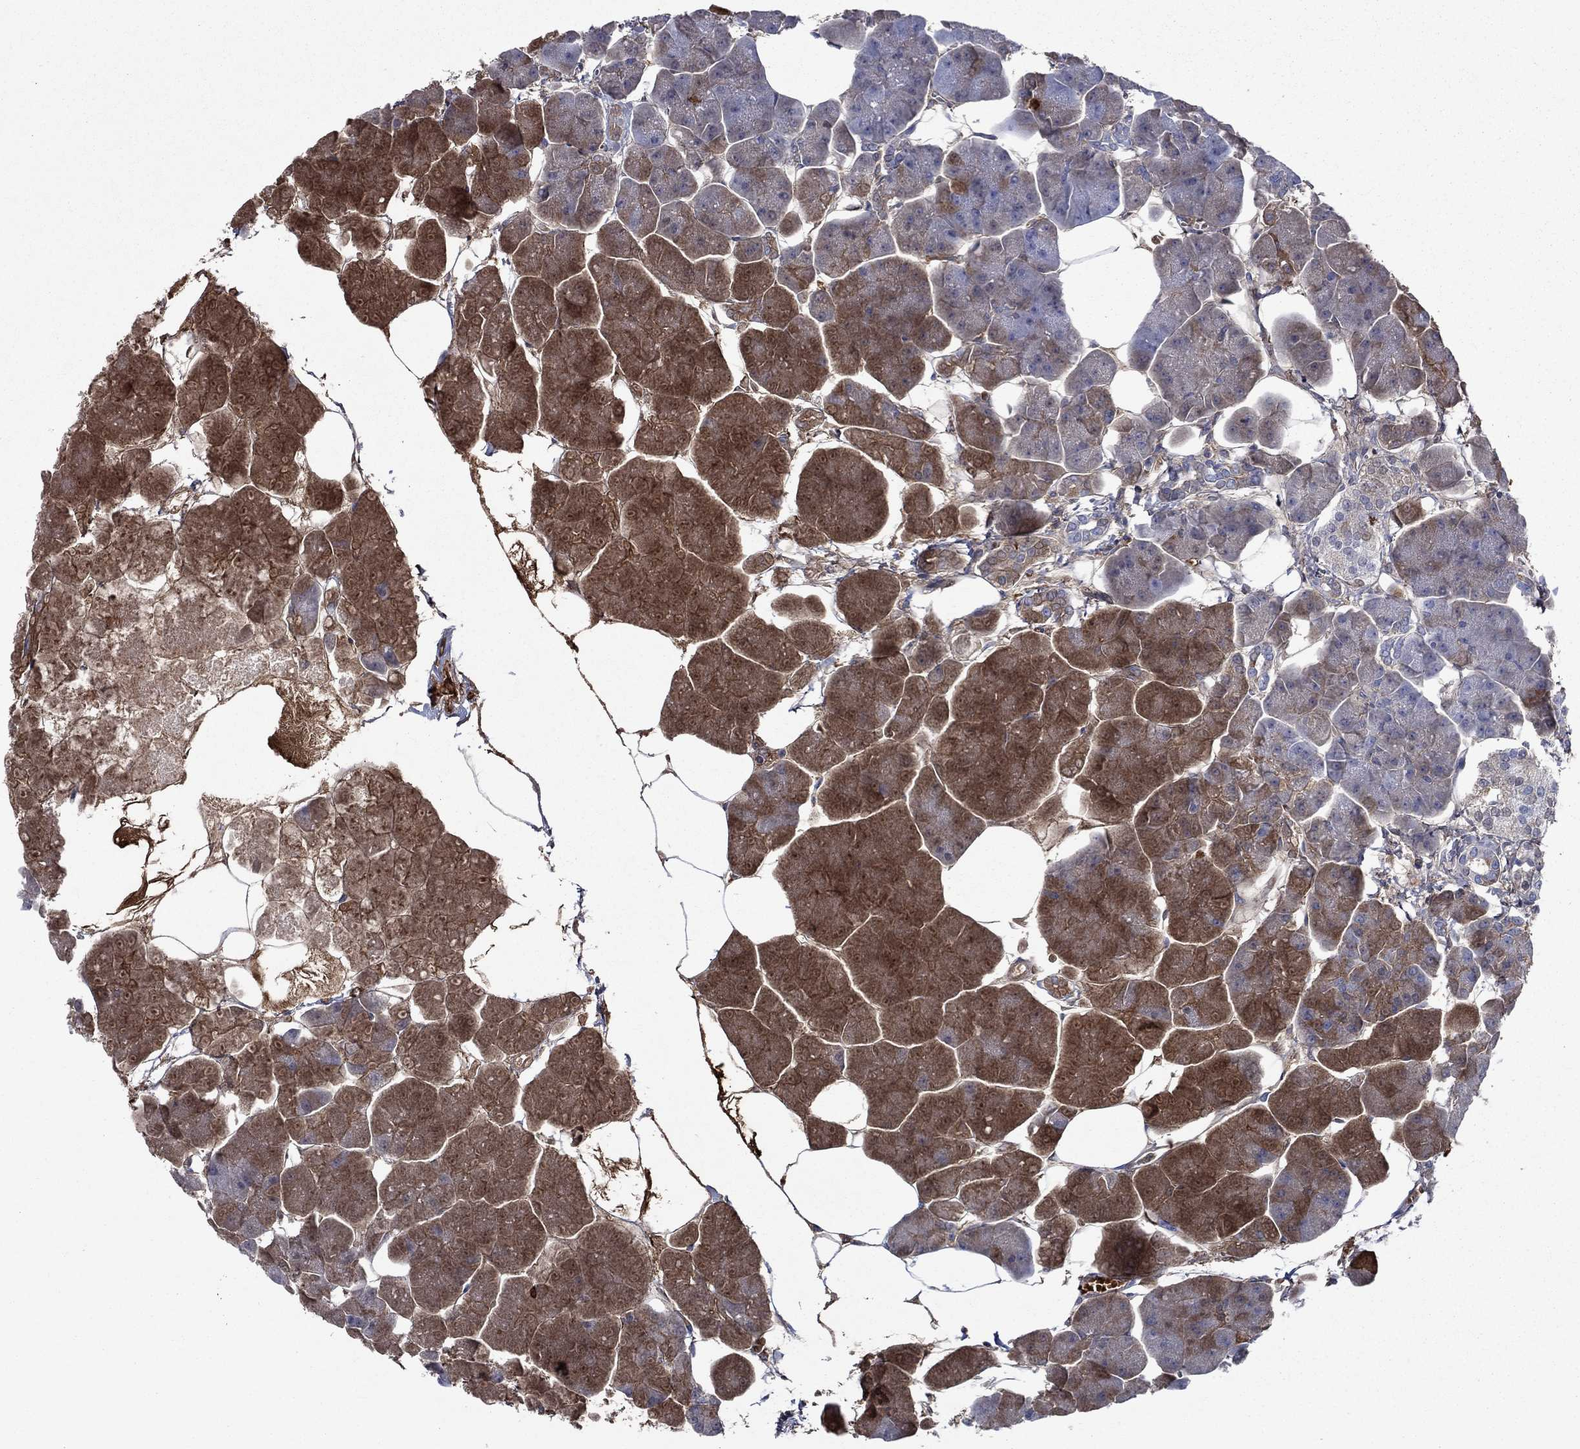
{"staining": {"intensity": "moderate", "quantity": "25%-75%", "location": "cytoplasmic/membranous"}, "tissue": "pancreas", "cell_type": "Exocrine glandular cells", "image_type": "normal", "snomed": [{"axis": "morphology", "description": "Normal tissue, NOS"}, {"axis": "topography", "description": "Adipose tissue"}, {"axis": "topography", "description": "Pancreas"}, {"axis": "topography", "description": "Peripheral nerve tissue"}], "caption": "Moderate cytoplasmic/membranous protein expression is appreciated in approximately 25%-75% of exocrine glandular cells in pancreas. (Brightfield microscopy of DAB IHC at high magnification).", "gene": "HPX", "patient": {"sex": "female", "age": 58}}